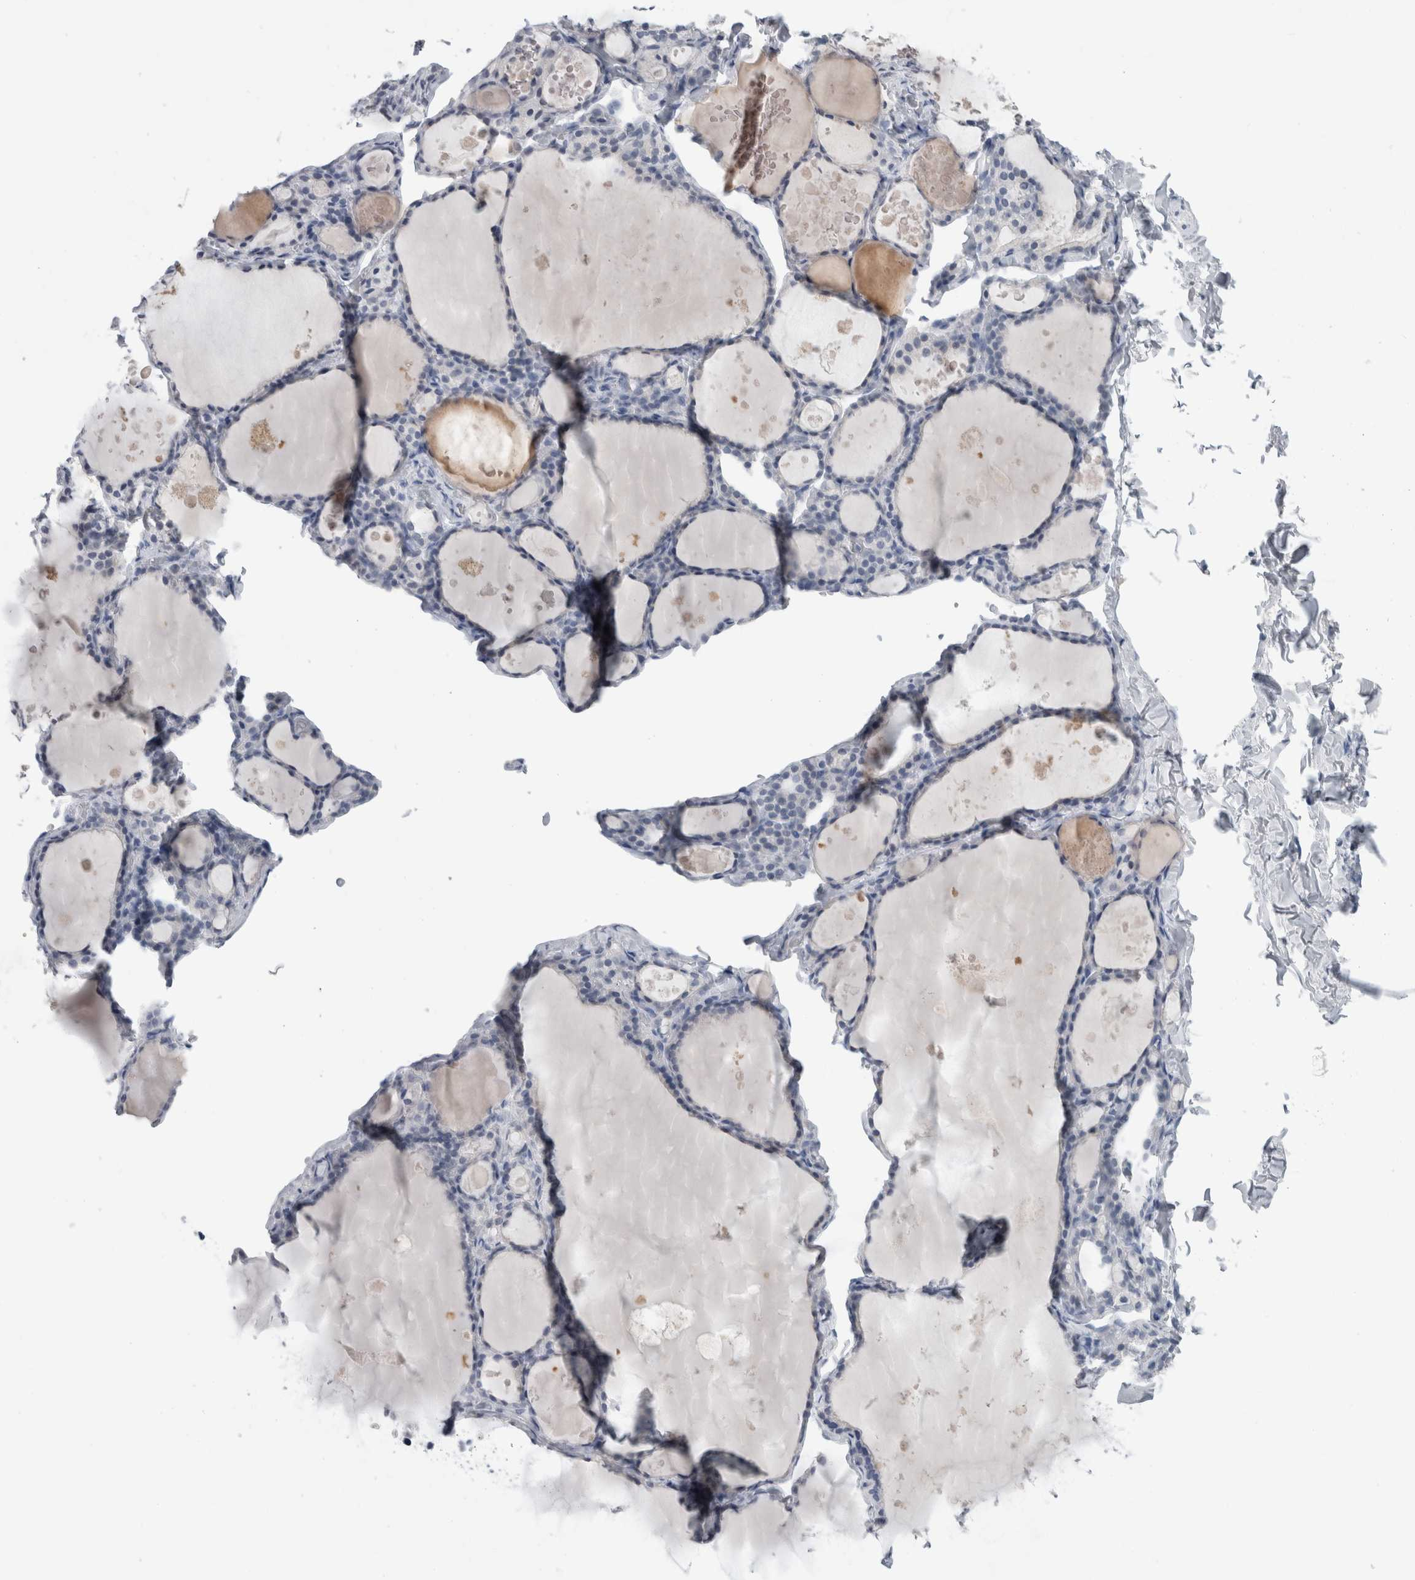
{"staining": {"intensity": "negative", "quantity": "none", "location": "none"}, "tissue": "thyroid gland", "cell_type": "Glandular cells", "image_type": "normal", "snomed": [{"axis": "morphology", "description": "Normal tissue, NOS"}, {"axis": "topography", "description": "Thyroid gland"}], "caption": "Immunohistochemistry (IHC) micrograph of normal thyroid gland stained for a protein (brown), which exhibits no positivity in glandular cells.", "gene": "ADAM2", "patient": {"sex": "male", "age": 56}}